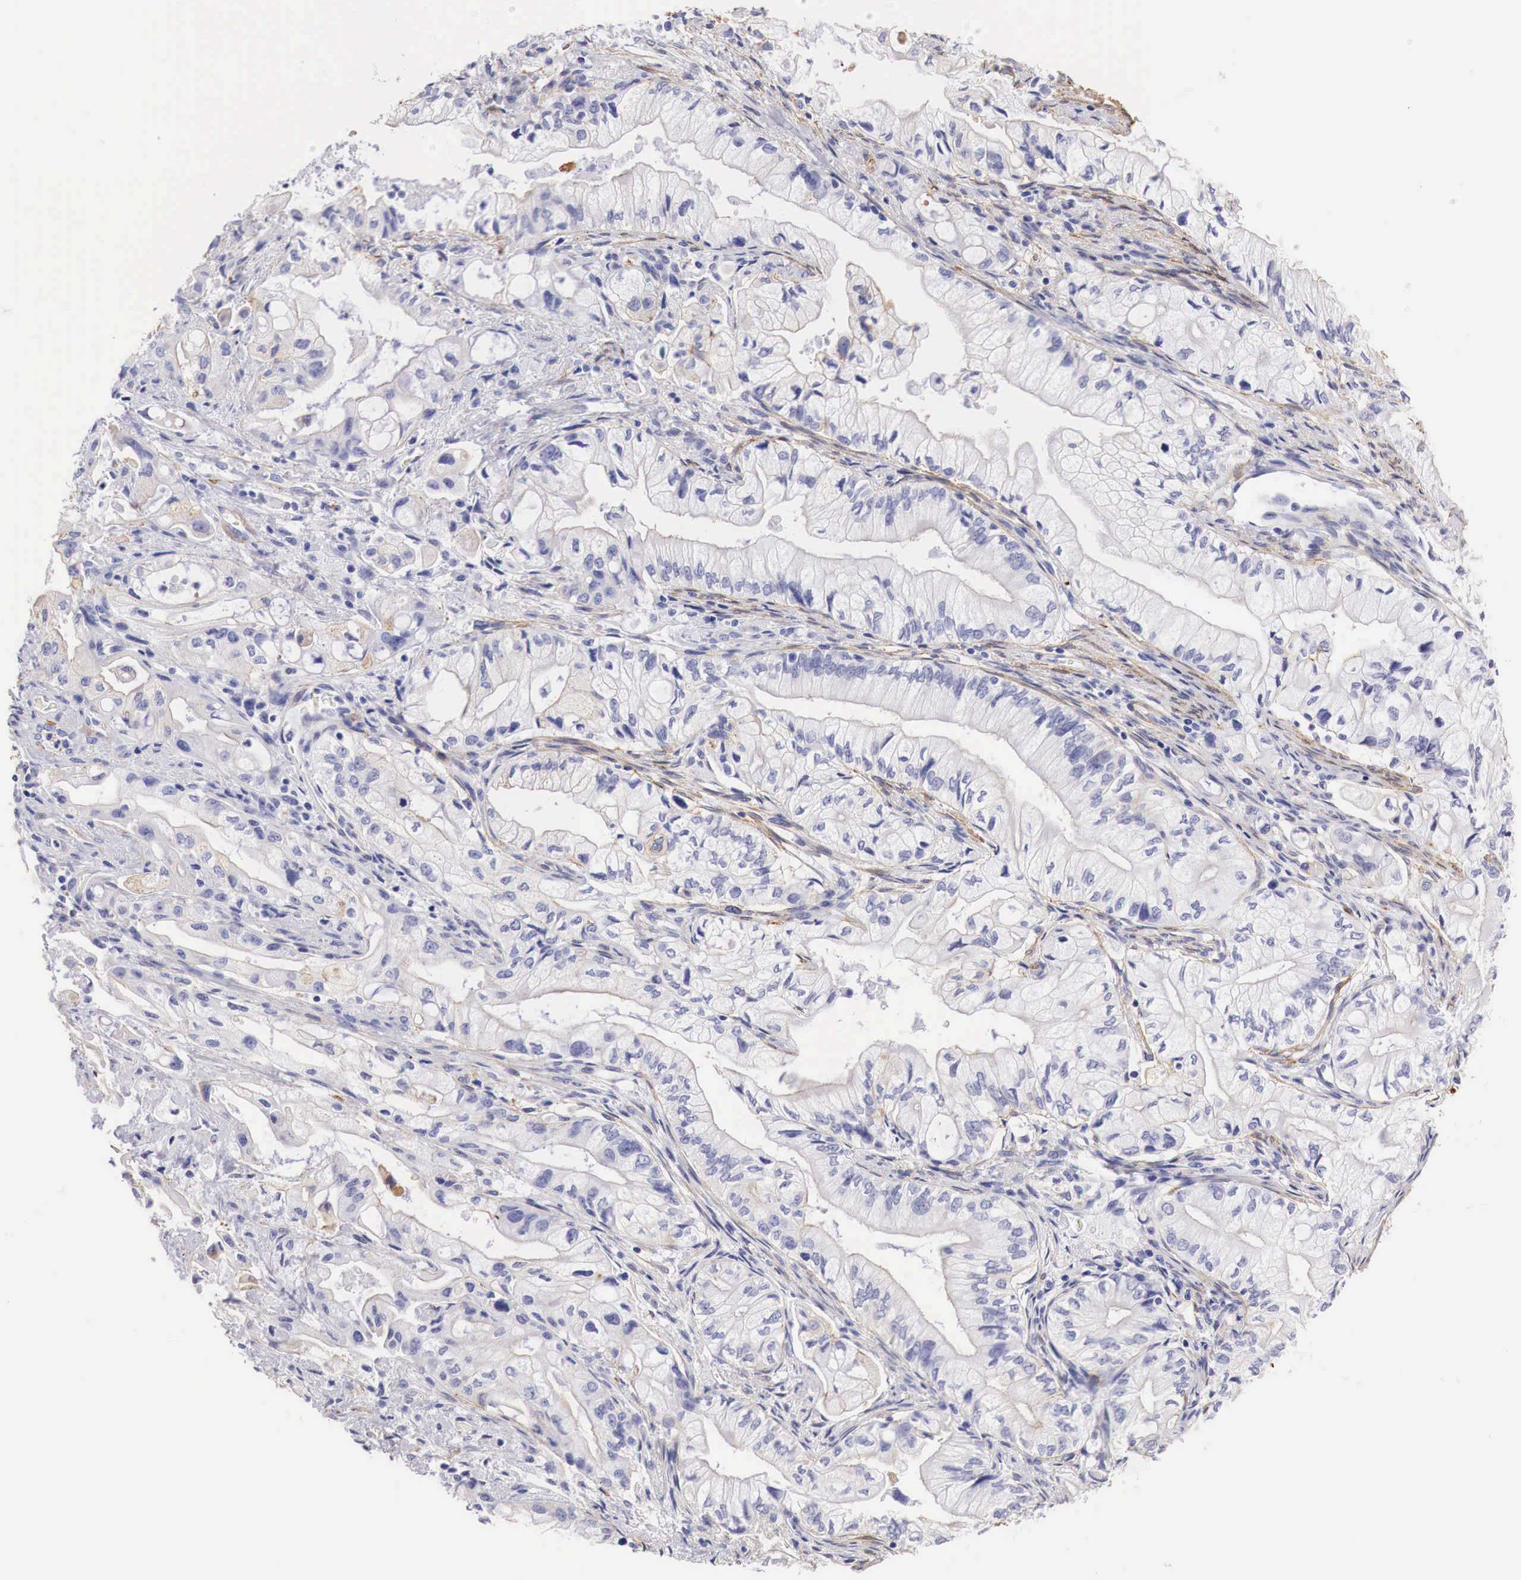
{"staining": {"intensity": "negative", "quantity": "none", "location": "none"}, "tissue": "pancreatic cancer", "cell_type": "Tumor cells", "image_type": "cancer", "snomed": [{"axis": "morphology", "description": "Adenocarcinoma, NOS"}, {"axis": "topography", "description": "Pancreas"}], "caption": "Tumor cells are negative for protein expression in human pancreatic cancer (adenocarcinoma). (DAB (3,3'-diaminobenzidine) immunohistochemistry visualized using brightfield microscopy, high magnification).", "gene": "TPM1", "patient": {"sex": "male", "age": 79}}